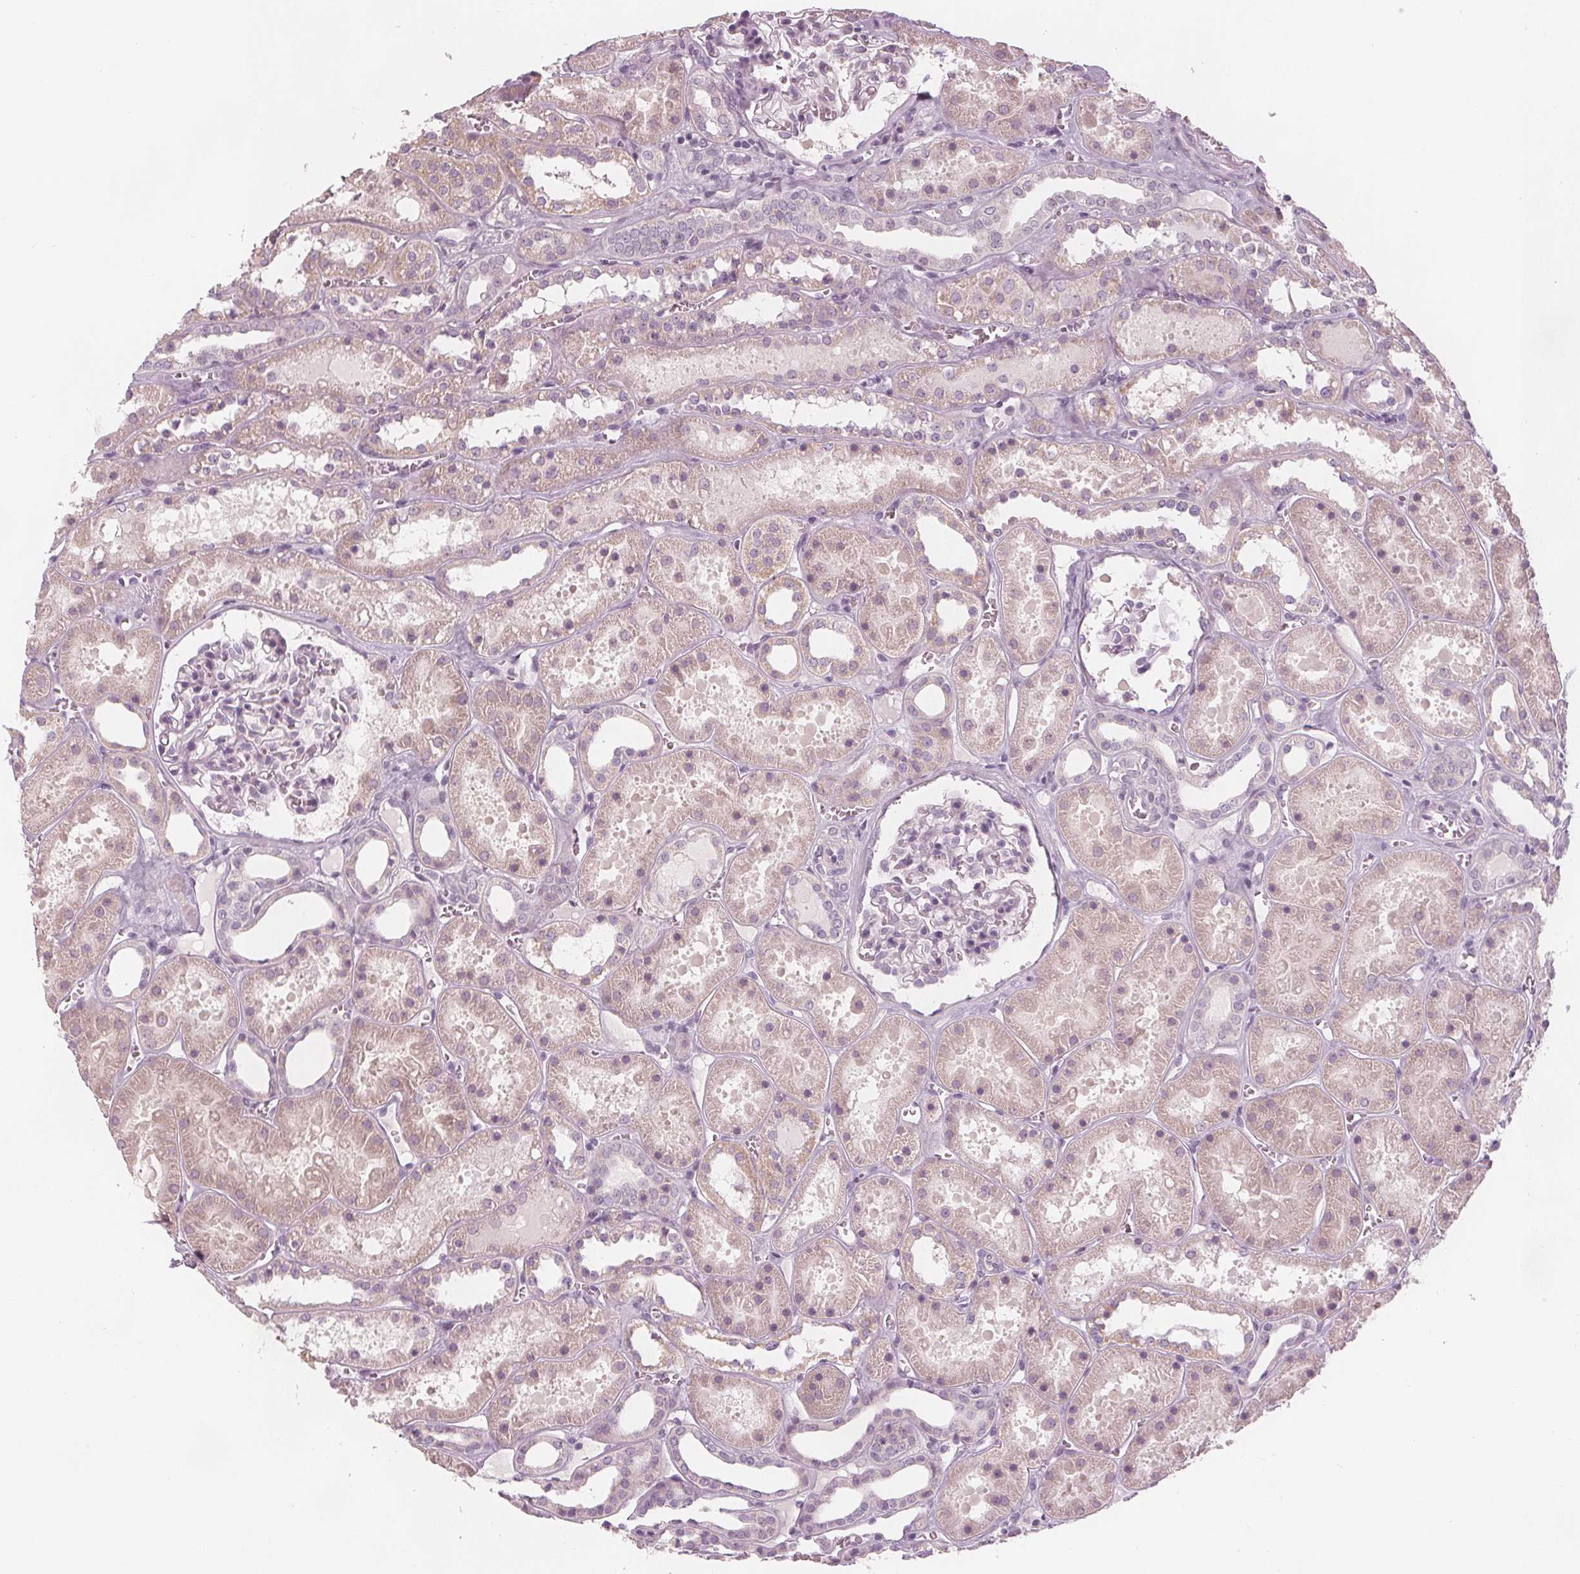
{"staining": {"intensity": "weak", "quantity": "<25%", "location": "cytoplasmic/membranous"}, "tissue": "kidney", "cell_type": "Cells in glomeruli", "image_type": "normal", "snomed": [{"axis": "morphology", "description": "Normal tissue, NOS"}, {"axis": "topography", "description": "Kidney"}], "caption": "This image is of benign kidney stained with immunohistochemistry (IHC) to label a protein in brown with the nuclei are counter-stained blue. There is no expression in cells in glomeruli. Nuclei are stained in blue.", "gene": "BRSK1", "patient": {"sex": "female", "age": 41}}